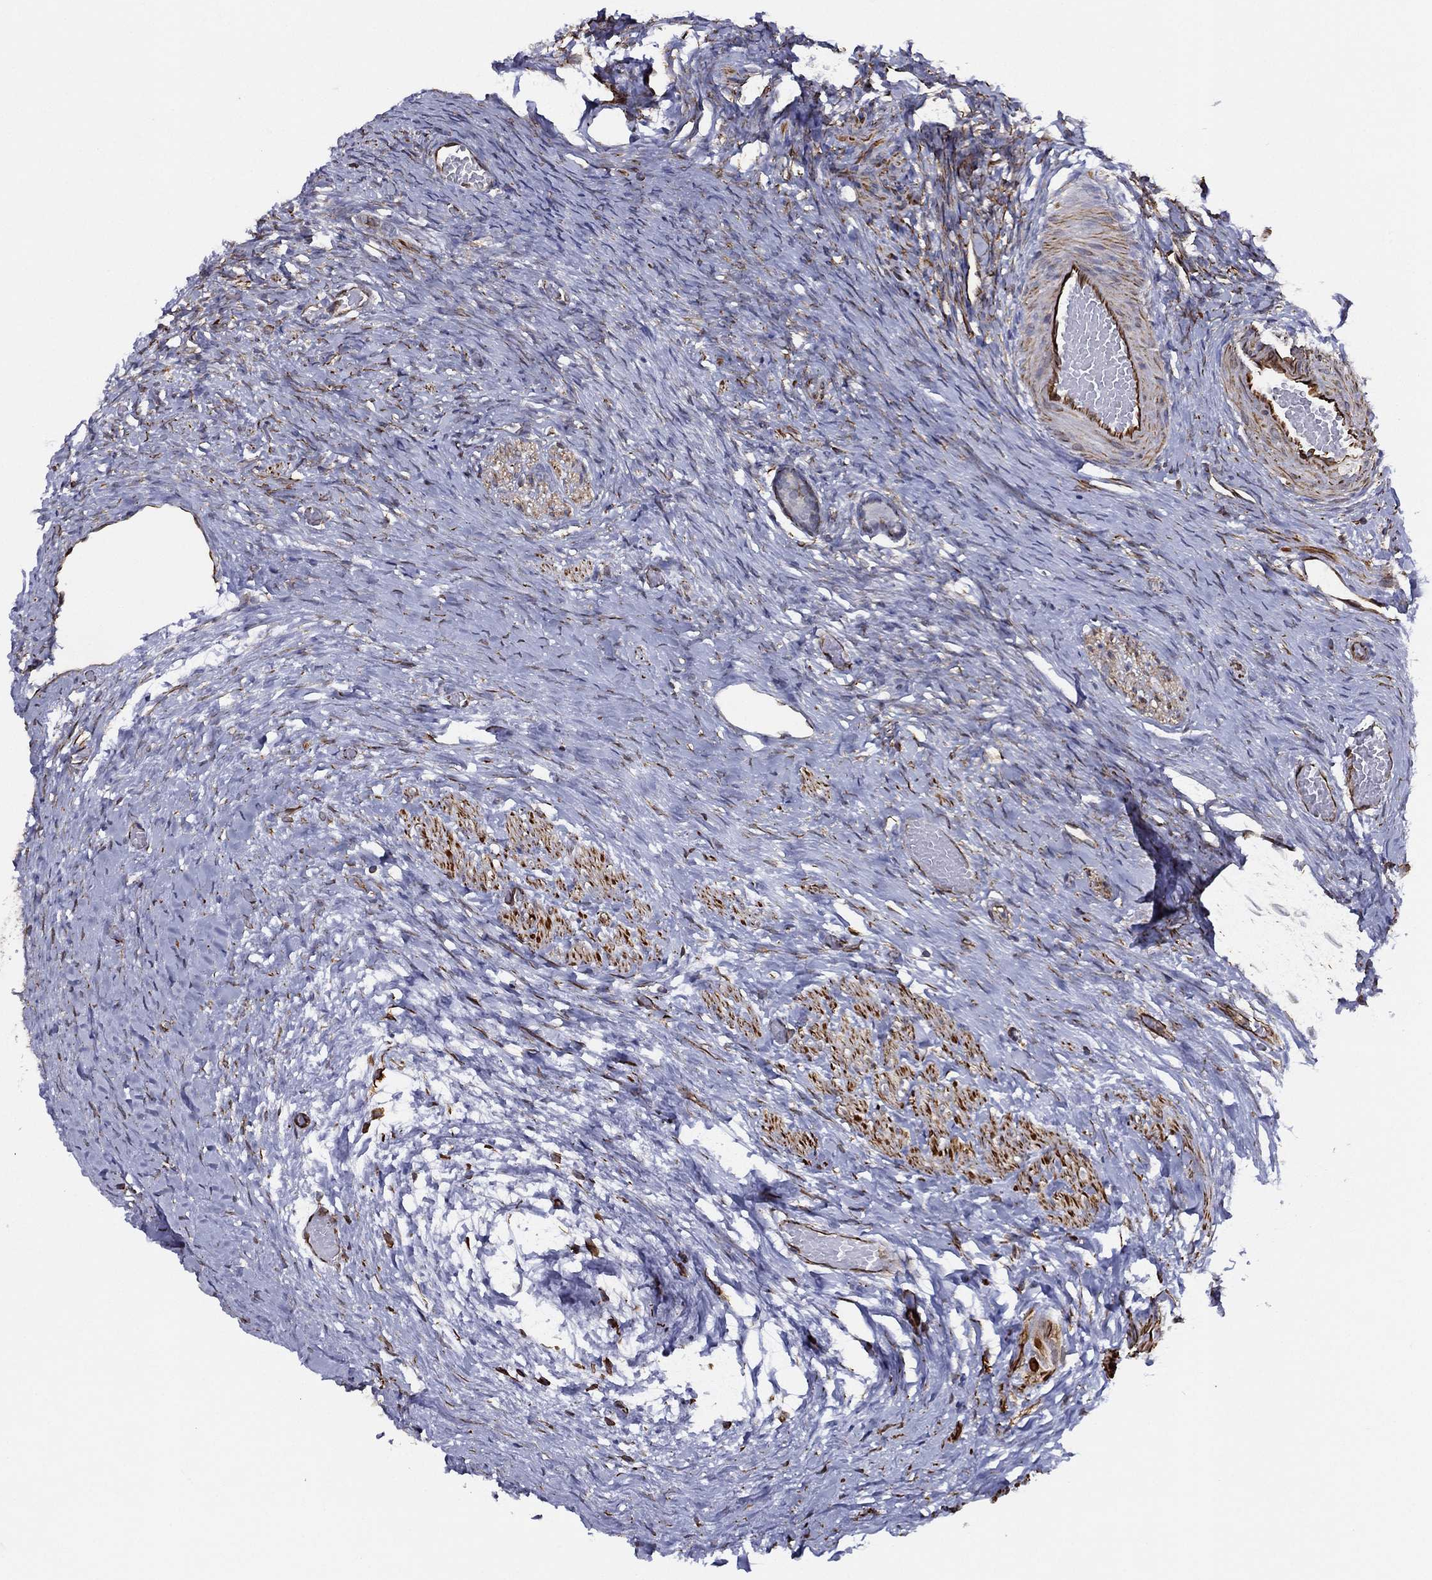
{"staining": {"intensity": "negative", "quantity": "none", "location": "none"}, "tissue": "ovary", "cell_type": "Follicle cells", "image_type": "normal", "snomed": [{"axis": "morphology", "description": "Normal tissue, NOS"}, {"axis": "topography", "description": "Ovary"}], "caption": "Immunohistochemical staining of unremarkable human ovary exhibits no significant expression in follicle cells.", "gene": "MAS1", "patient": {"sex": "female", "age": 27}}